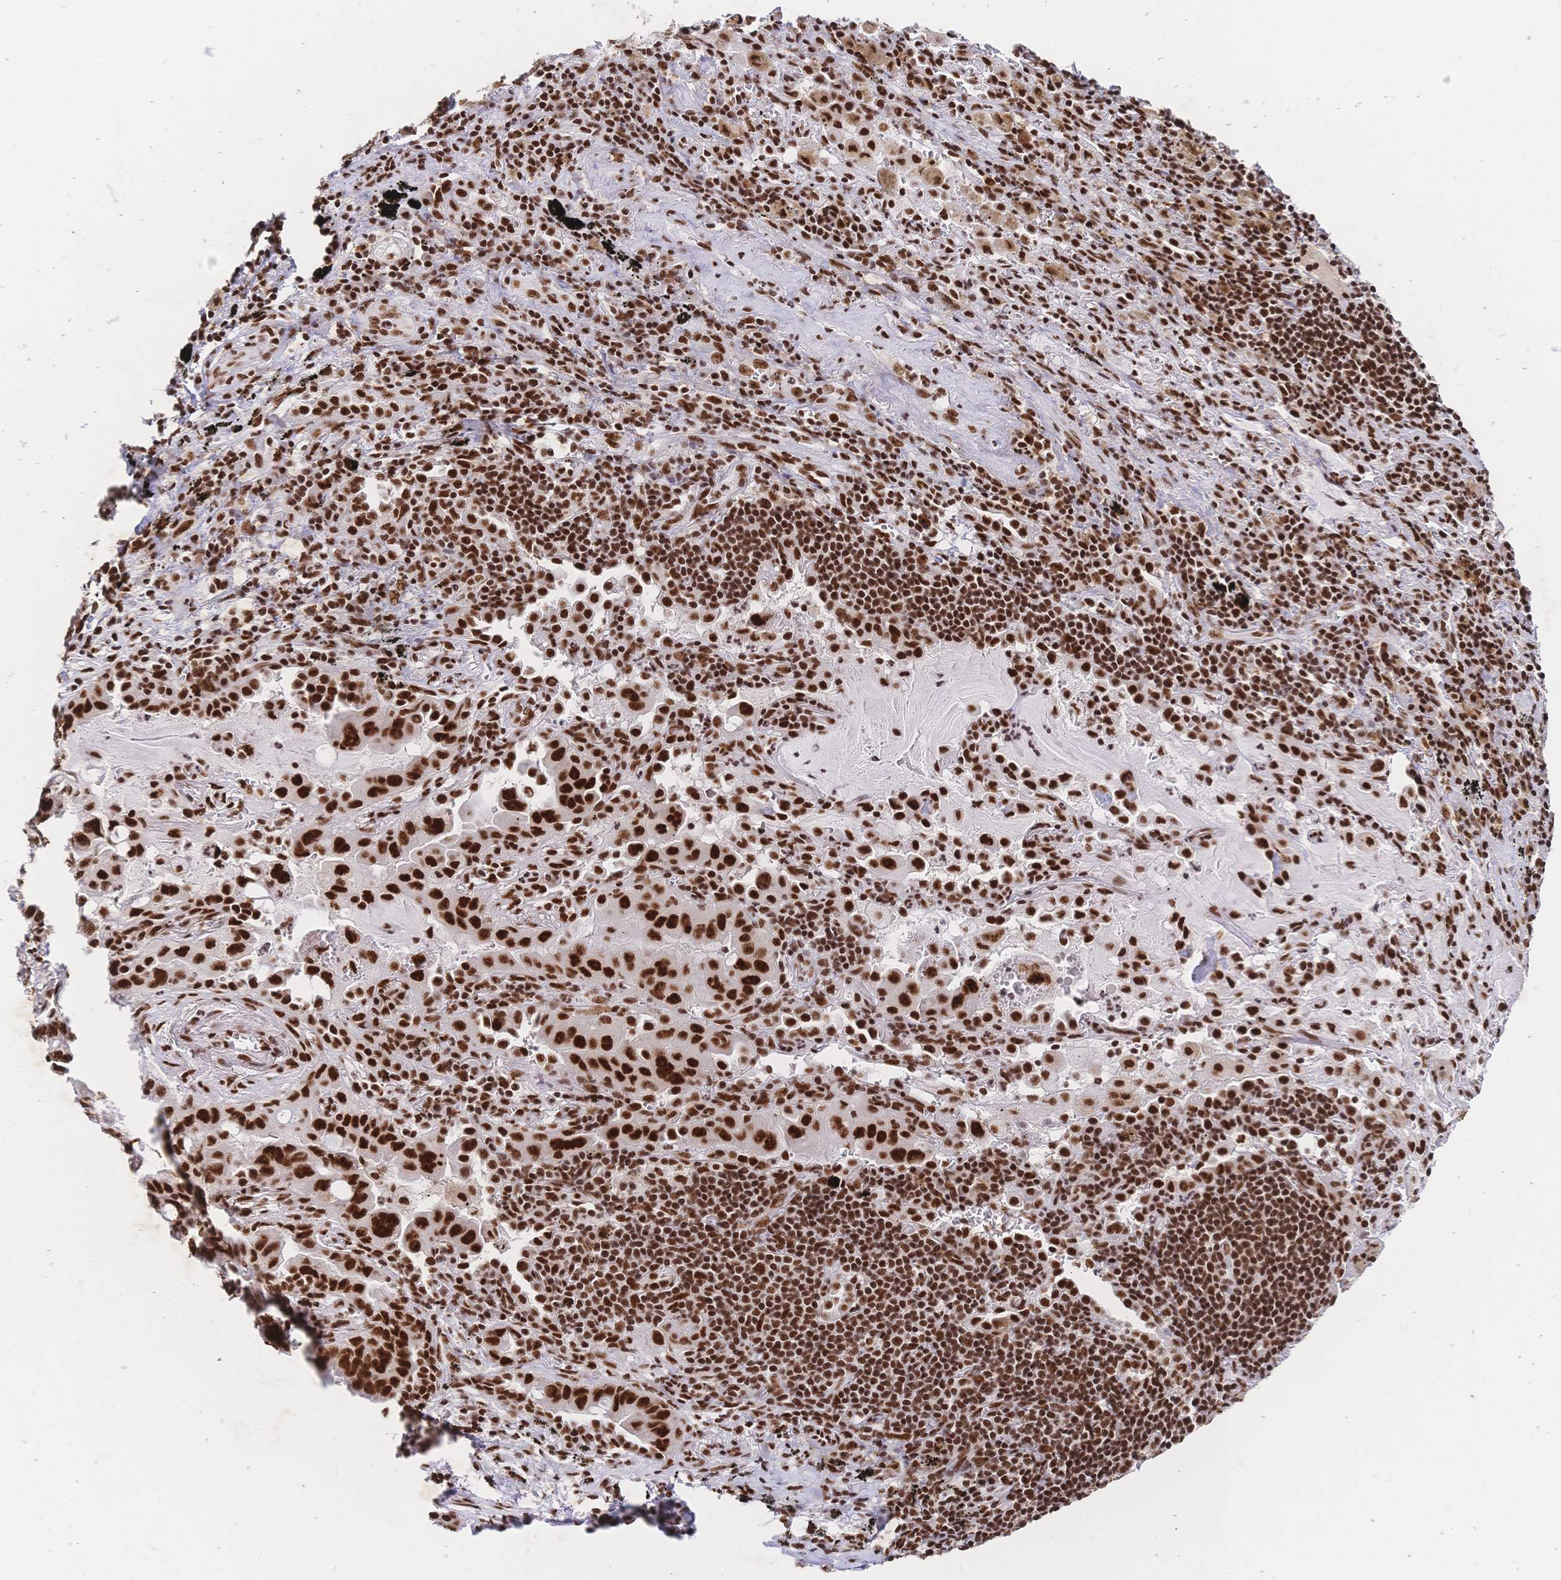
{"staining": {"intensity": "strong", "quantity": ">75%", "location": "nuclear"}, "tissue": "lung cancer", "cell_type": "Tumor cells", "image_type": "cancer", "snomed": [{"axis": "morphology", "description": "Adenocarcinoma, NOS"}, {"axis": "topography", "description": "Lung"}], "caption": "Brown immunohistochemical staining in human lung cancer (adenocarcinoma) demonstrates strong nuclear staining in about >75% of tumor cells.", "gene": "SRSF1", "patient": {"sex": "male", "age": 65}}